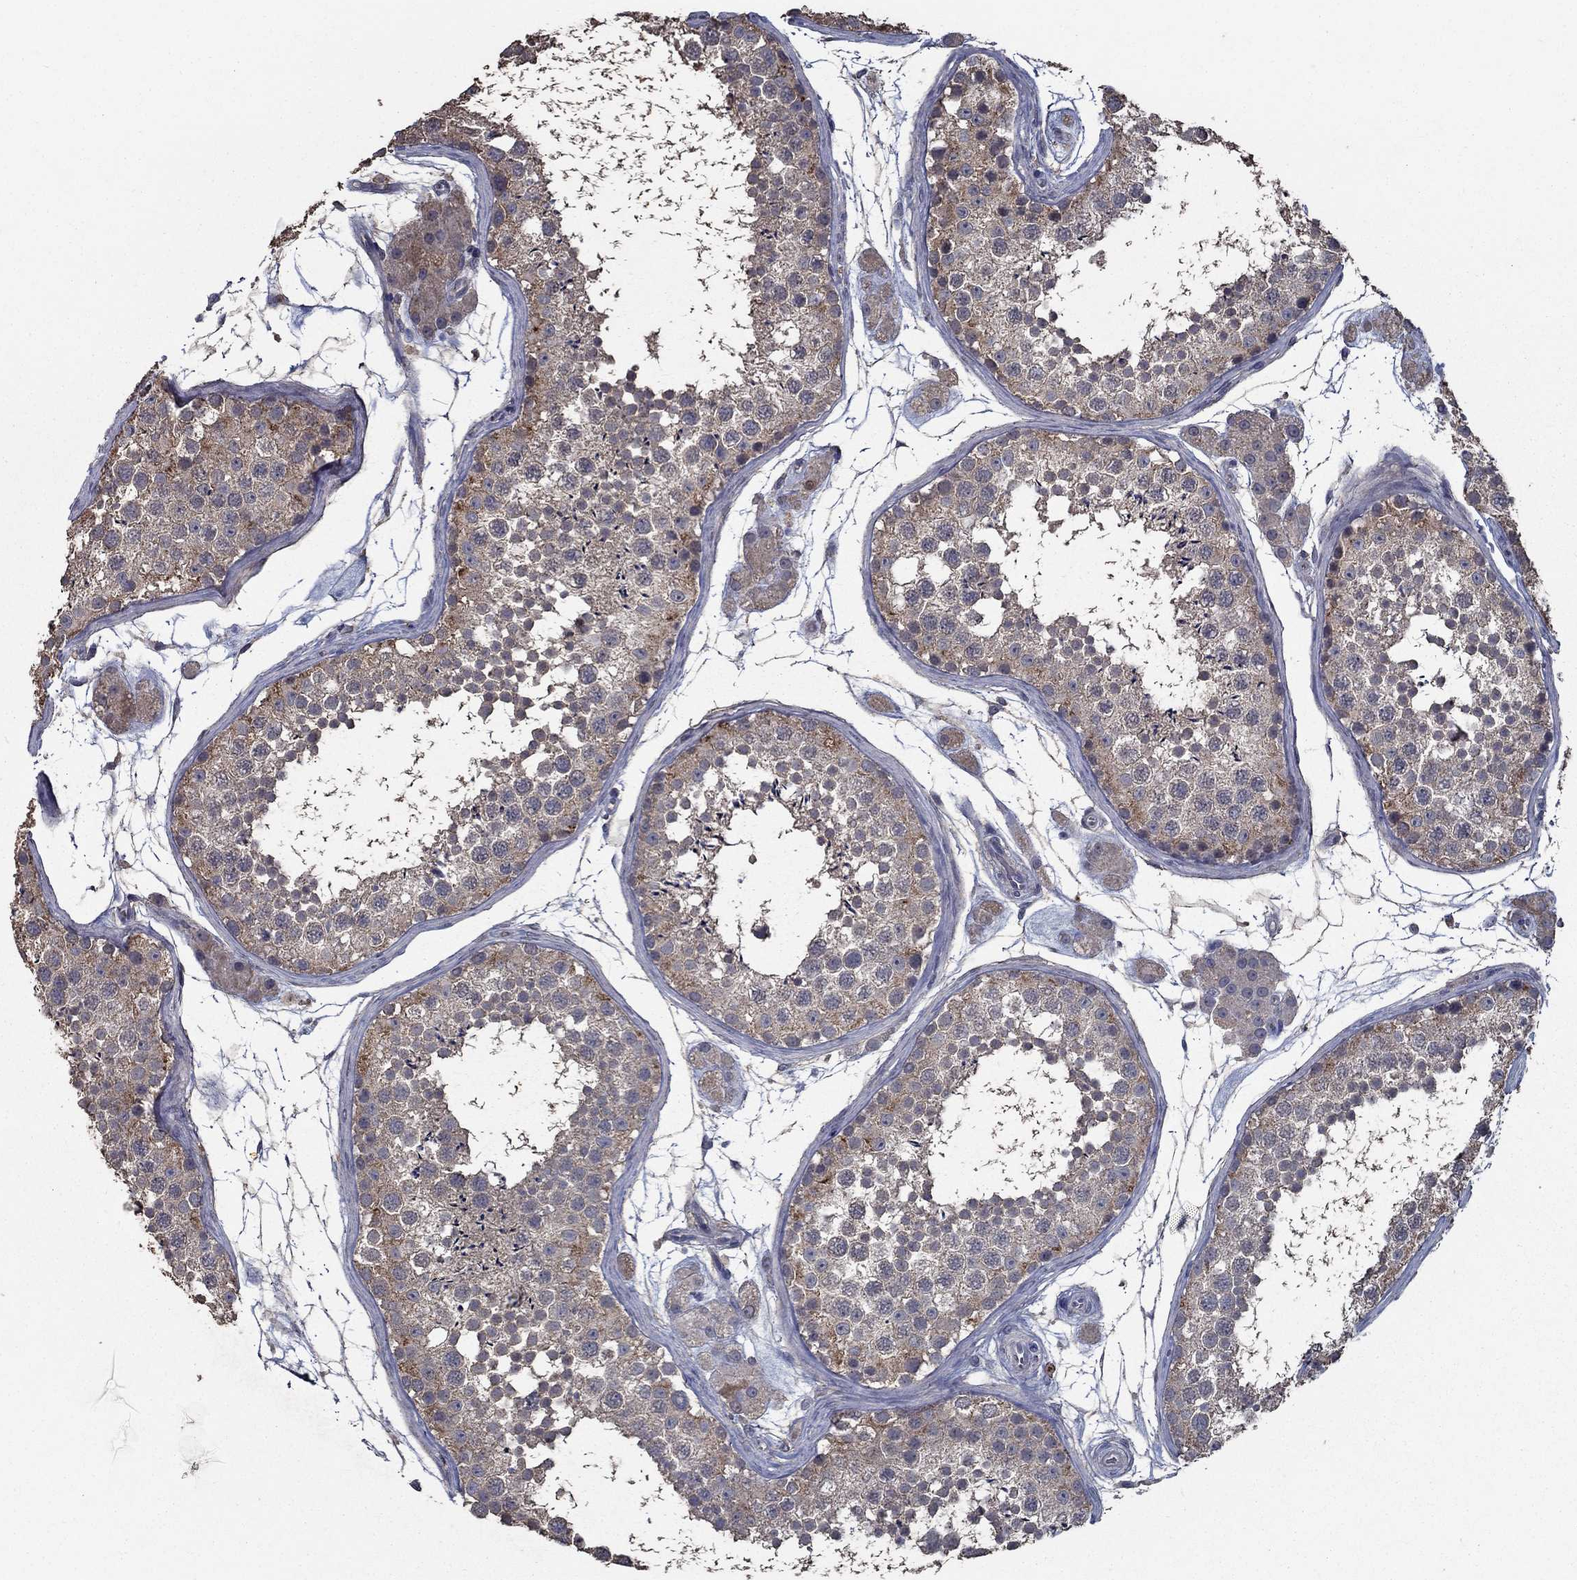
{"staining": {"intensity": "weak", "quantity": ">75%", "location": "cytoplasmic/membranous"}, "tissue": "testis", "cell_type": "Cells in seminiferous ducts", "image_type": "normal", "snomed": [{"axis": "morphology", "description": "Normal tissue, NOS"}, {"axis": "topography", "description": "Testis"}], "caption": "Immunohistochemistry of unremarkable human testis shows low levels of weak cytoplasmic/membranous staining in approximately >75% of cells in seminiferous ducts. (DAB IHC with brightfield microscopy, high magnification).", "gene": "SLC44A1", "patient": {"sex": "male", "age": 41}}